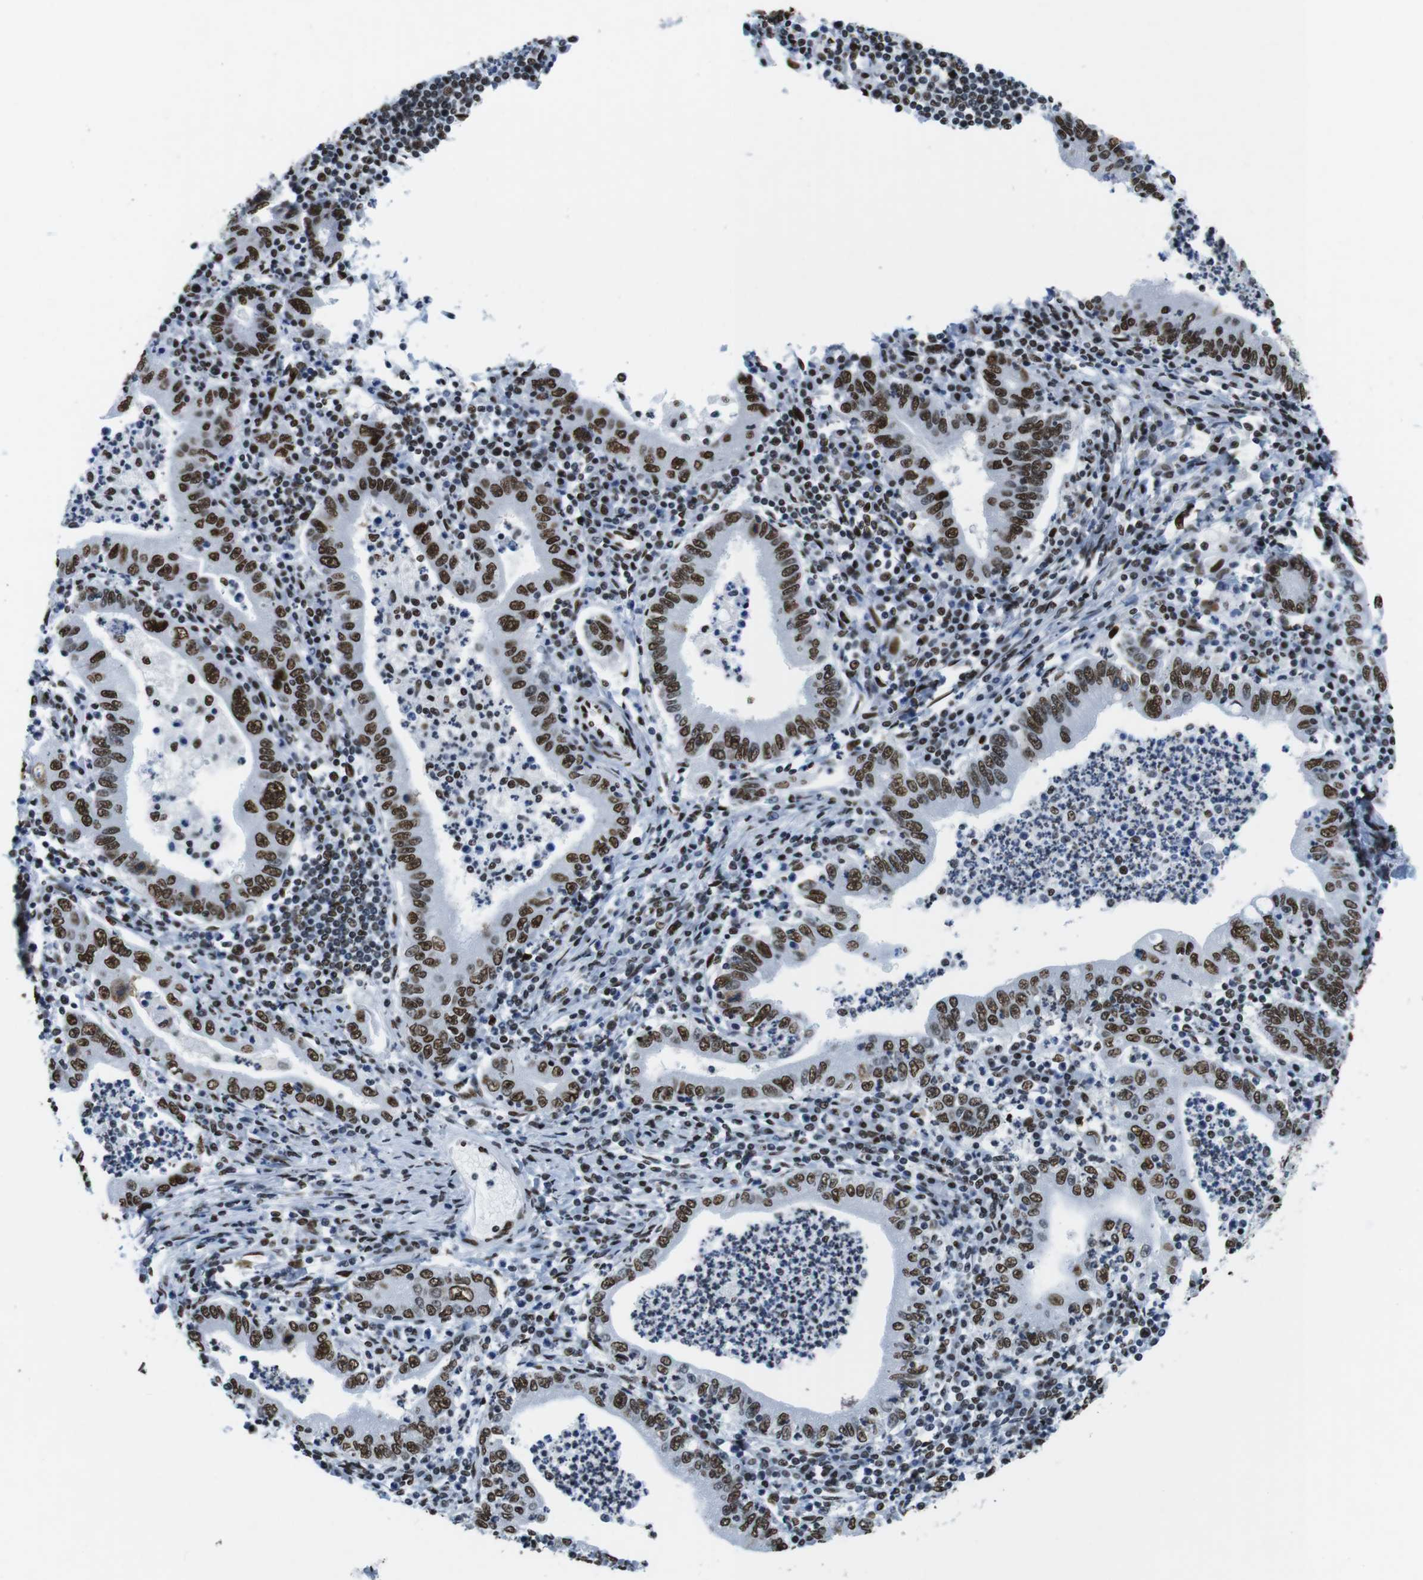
{"staining": {"intensity": "moderate", "quantity": ">75%", "location": "nuclear"}, "tissue": "stomach cancer", "cell_type": "Tumor cells", "image_type": "cancer", "snomed": [{"axis": "morphology", "description": "Normal tissue, NOS"}, {"axis": "morphology", "description": "Adenocarcinoma, NOS"}, {"axis": "topography", "description": "Esophagus"}, {"axis": "topography", "description": "Stomach, upper"}, {"axis": "topography", "description": "Peripheral nerve tissue"}], "caption": "Moderate nuclear staining is identified in approximately >75% of tumor cells in adenocarcinoma (stomach). (DAB IHC with brightfield microscopy, high magnification).", "gene": "CITED2", "patient": {"sex": "male", "age": 62}}